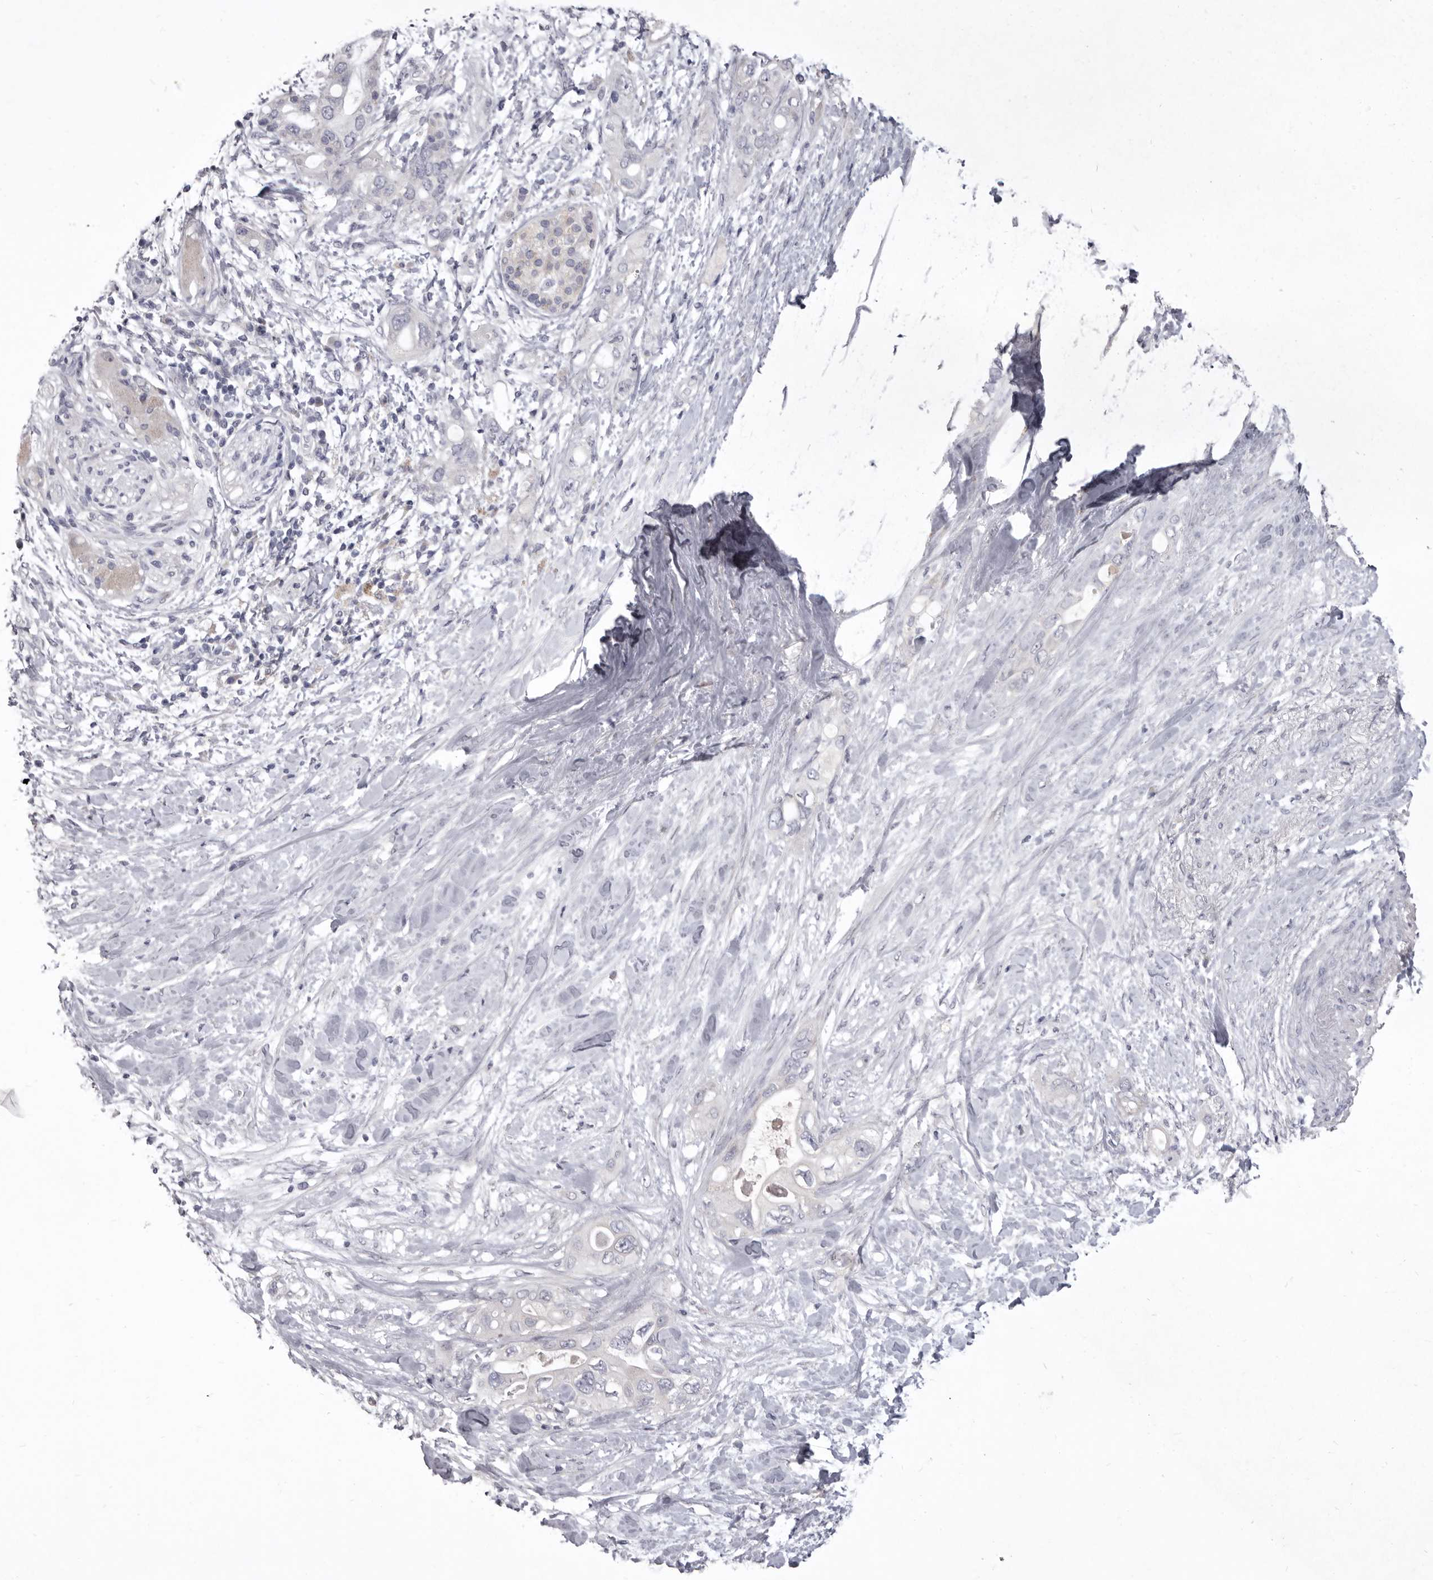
{"staining": {"intensity": "negative", "quantity": "none", "location": "none"}, "tissue": "pancreatic cancer", "cell_type": "Tumor cells", "image_type": "cancer", "snomed": [{"axis": "morphology", "description": "Adenocarcinoma, NOS"}, {"axis": "topography", "description": "Pancreas"}], "caption": "High magnification brightfield microscopy of pancreatic adenocarcinoma stained with DAB (3,3'-diaminobenzidine) (brown) and counterstained with hematoxylin (blue): tumor cells show no significant expression.", "gene": "P2RX6", "patient": {"sex": "female", "age": 56}}